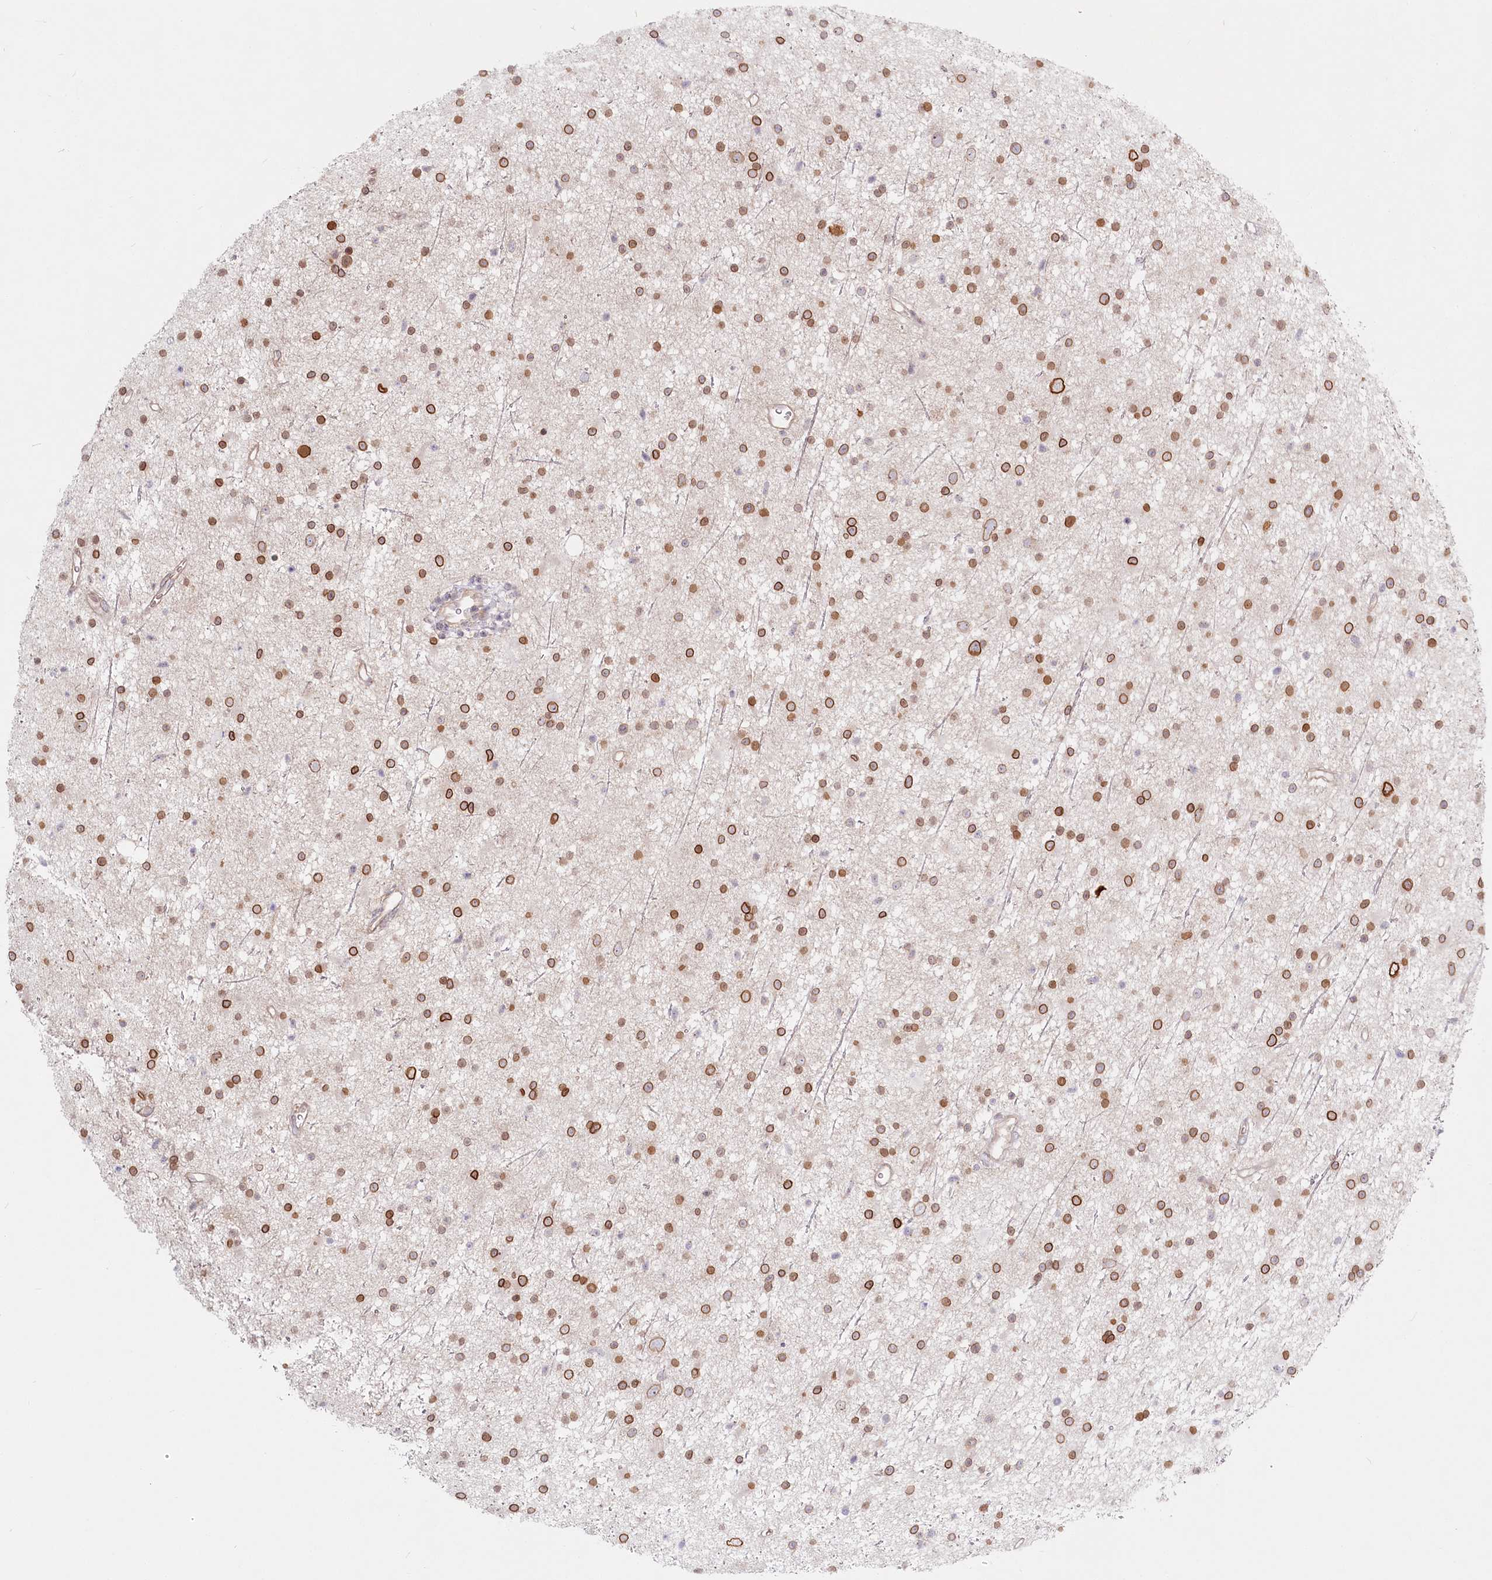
{"staining": {"intensity": "moderate", "quantity": ">75%", "location": "cytoplasmic/membranous,nuclear"}, "tissue": "glioma", "cell_type": "Tumor cells", "image_type": "cancer", "snomed": [{"axis": "morphology", "description": "Glioma, malignant, Low grade"}, {"axis": "topography", "description": "Cerebral cortex"}], "caption": "Glioma stained with DAB IHC shows medium levels of moderate cytoplasmic/membranous and nuclear staining in approximately >75% of tumor cells. Nuclei are stained in blue.", "gene": "SPINK13", "patient": {"sex": "female", "age": 39}}